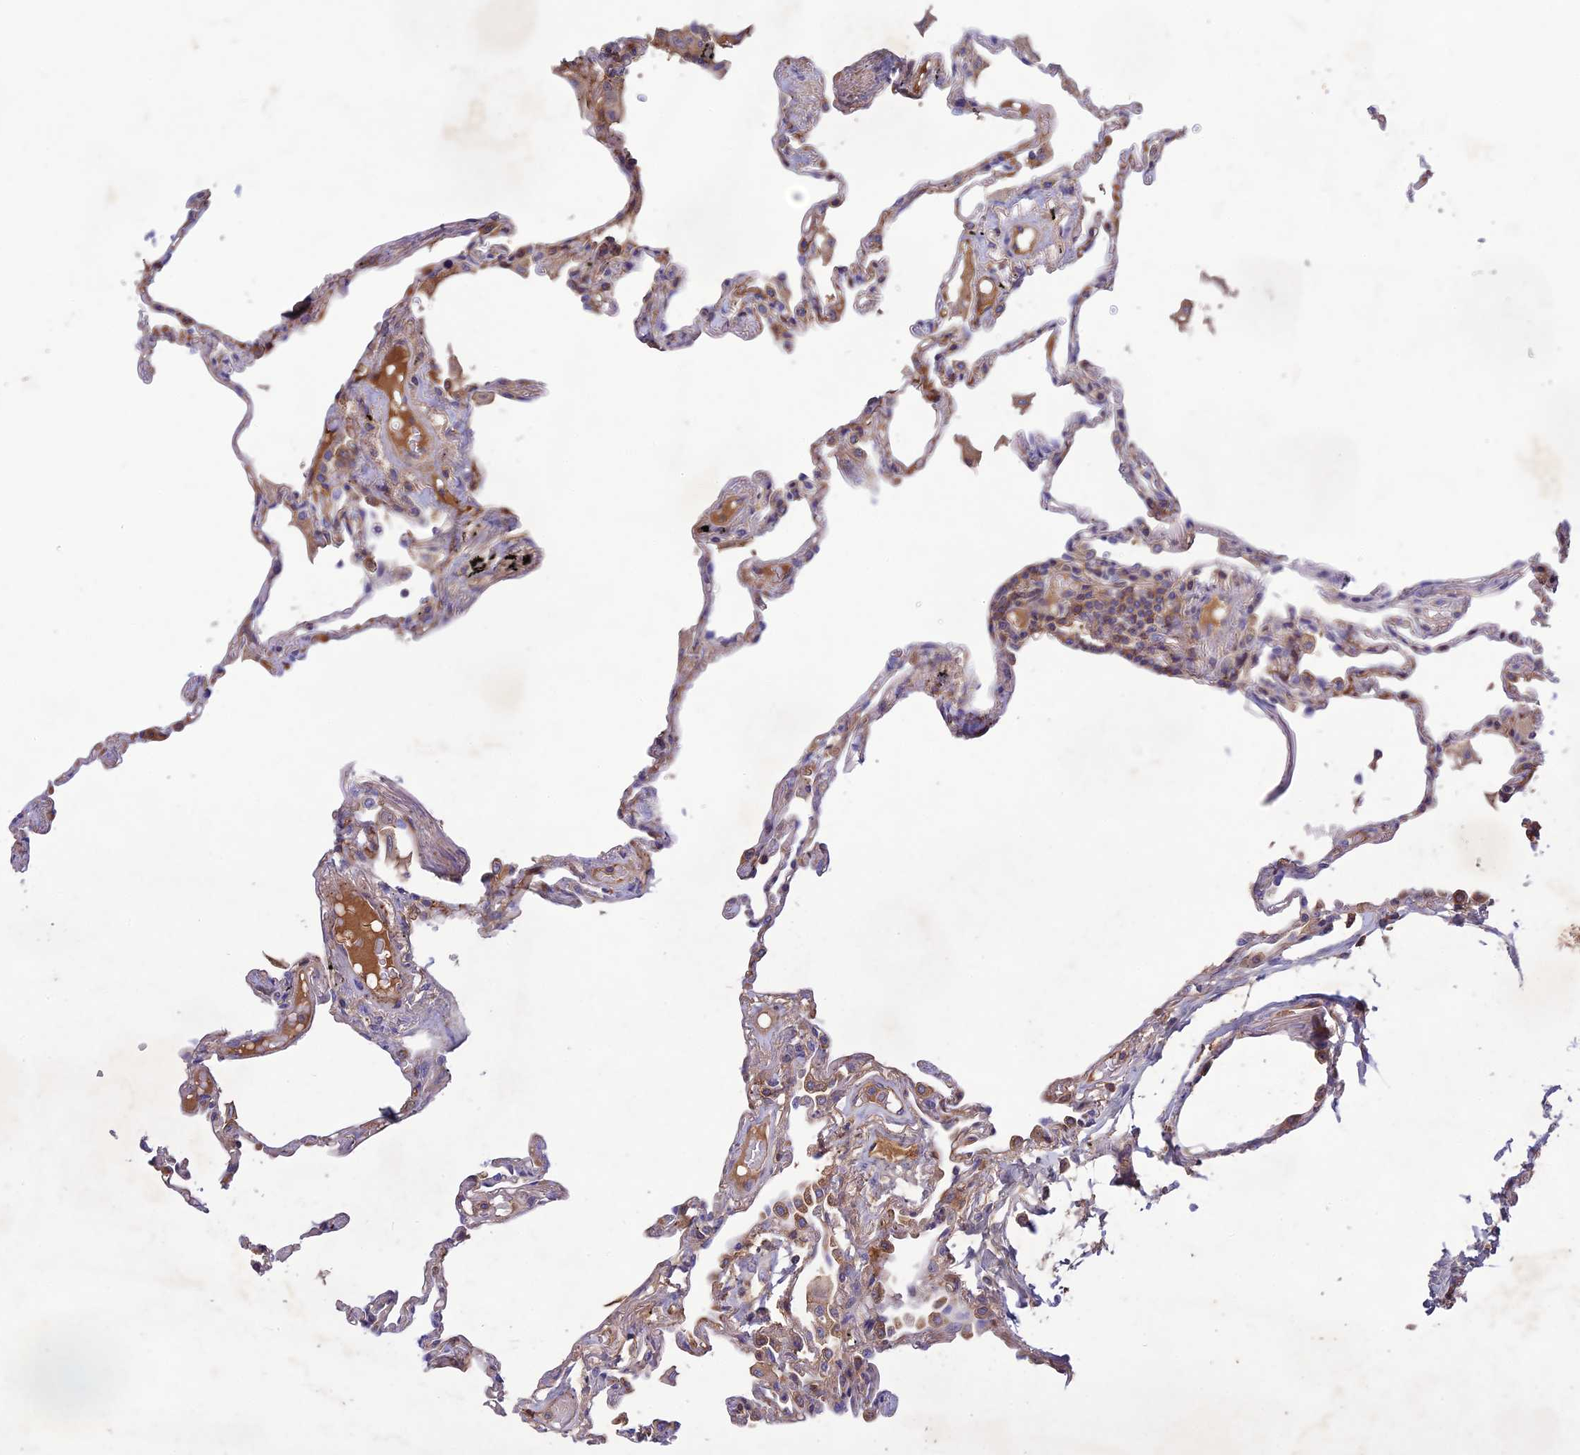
{"staining": {"intensity": "weak", "quantity": "25%-75%", "location": "cytoplasmic/membranous"}, "tissue": "lung", "cell_type": "Alveolar cells", "image_type": "normal", "snomed": [{"axis": "morphology", "description": "Normal tissue, NOS"}, {"axis": "topography", "description": "Lung"}], "caption": "Protein expression by IHC reveals weak cytoplasmic/membranous positivity in approximately 25%-75% of alveolar cells in normal lung.", "gene": "ADO", "patient": {"sex": "female", "age": 67}}